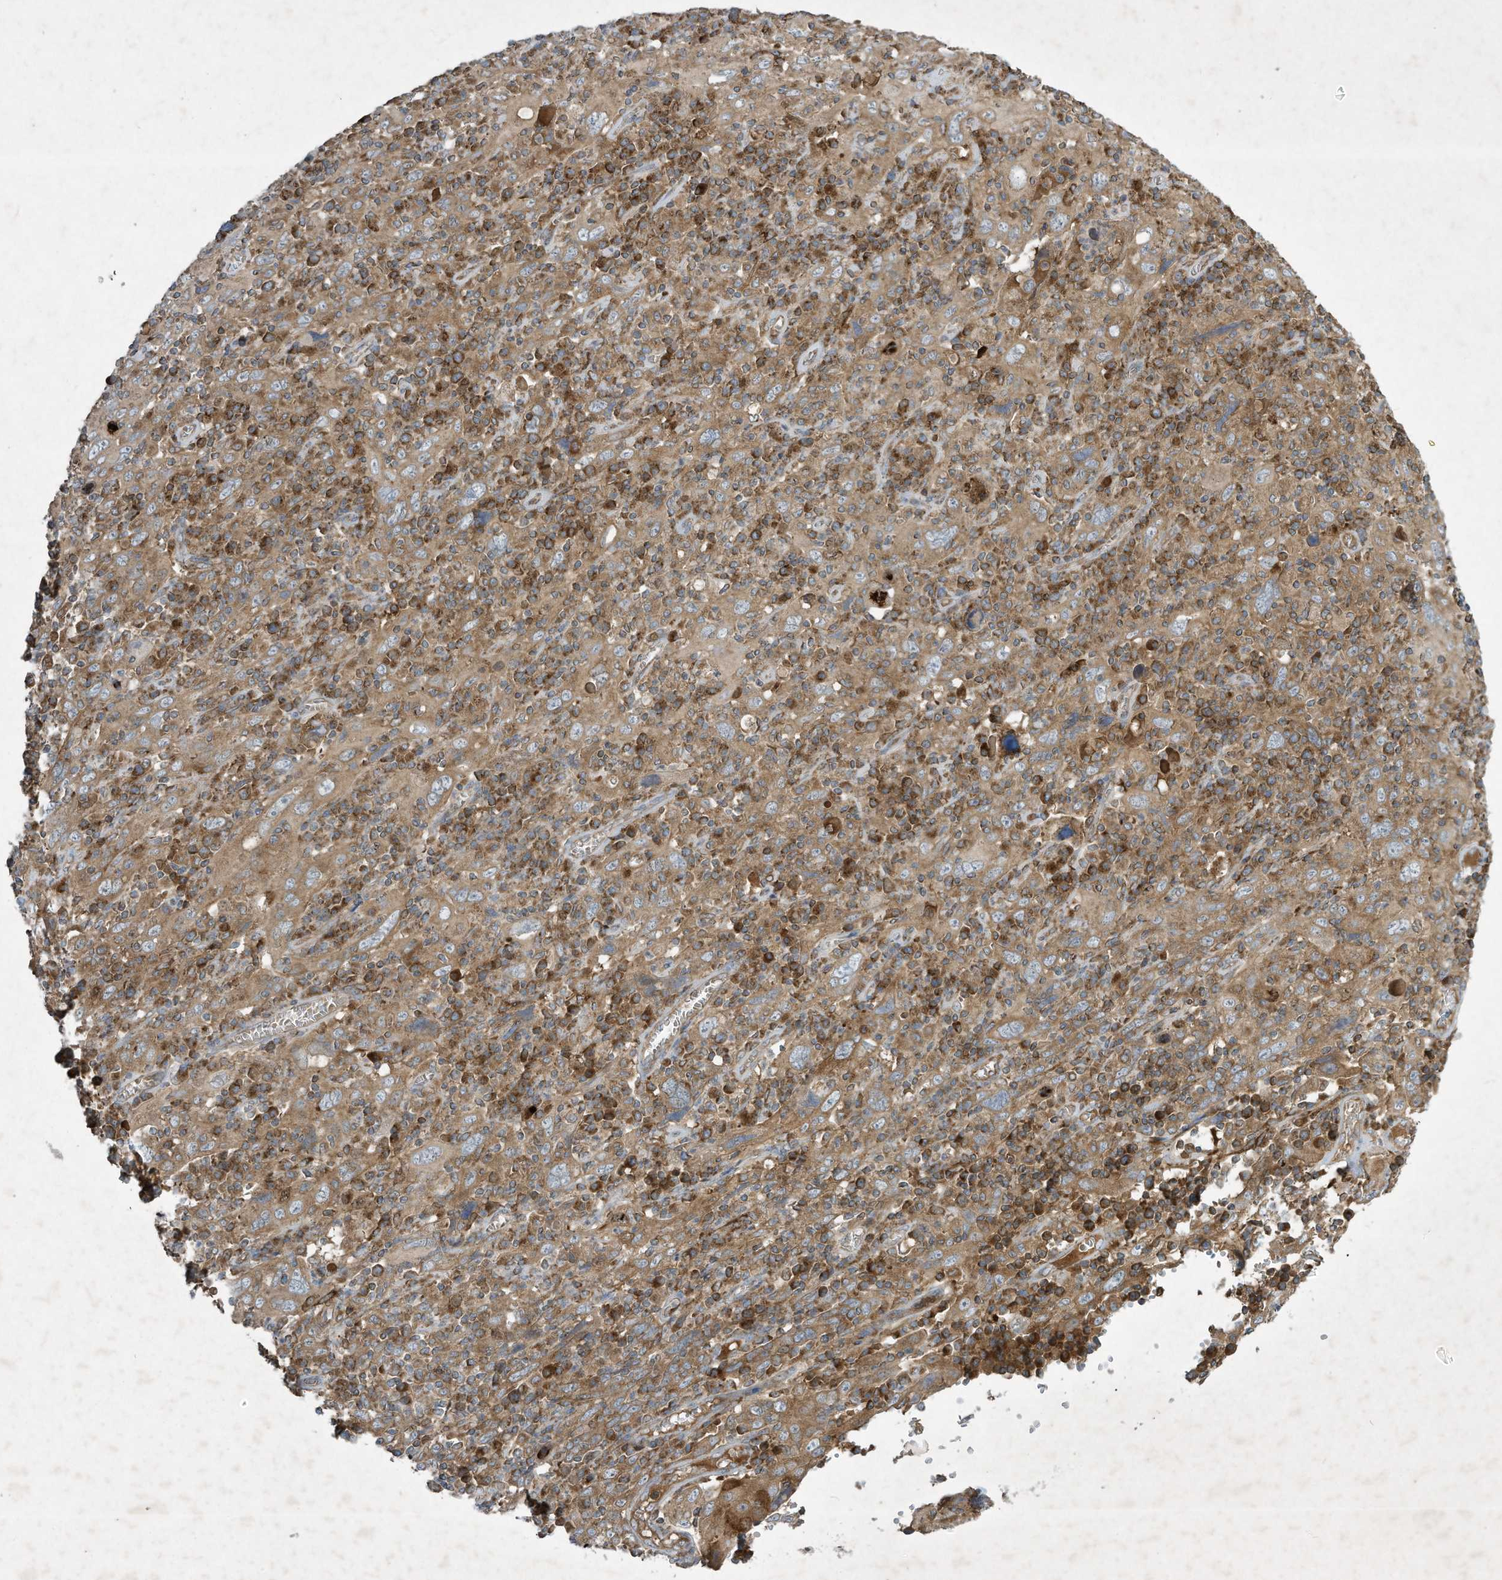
{"staining": {"intensity": "moderate", "quantity": ">75%", "location": "cytoplasmic/membranous"}, "tissue": "cervical cancer", "cell_type": "Tumor cells", "image_type": "cancer", "snomed": [{"axis": "morphology", "description": "Squamous cell carcinoma, NOS"}, {"axis": "topography", "description": "Cervix"}], "caption": "Immunohistochemistry photomicrograph of human cervical squamous cell carcinoma stained for a protein (brown), which shows medium levels of moderate cytoplasmic/membranous expression in approximately >75% of tumor cells.", "gene": "SYNJ2", "patient": {"sex": "female", "age": 46}}